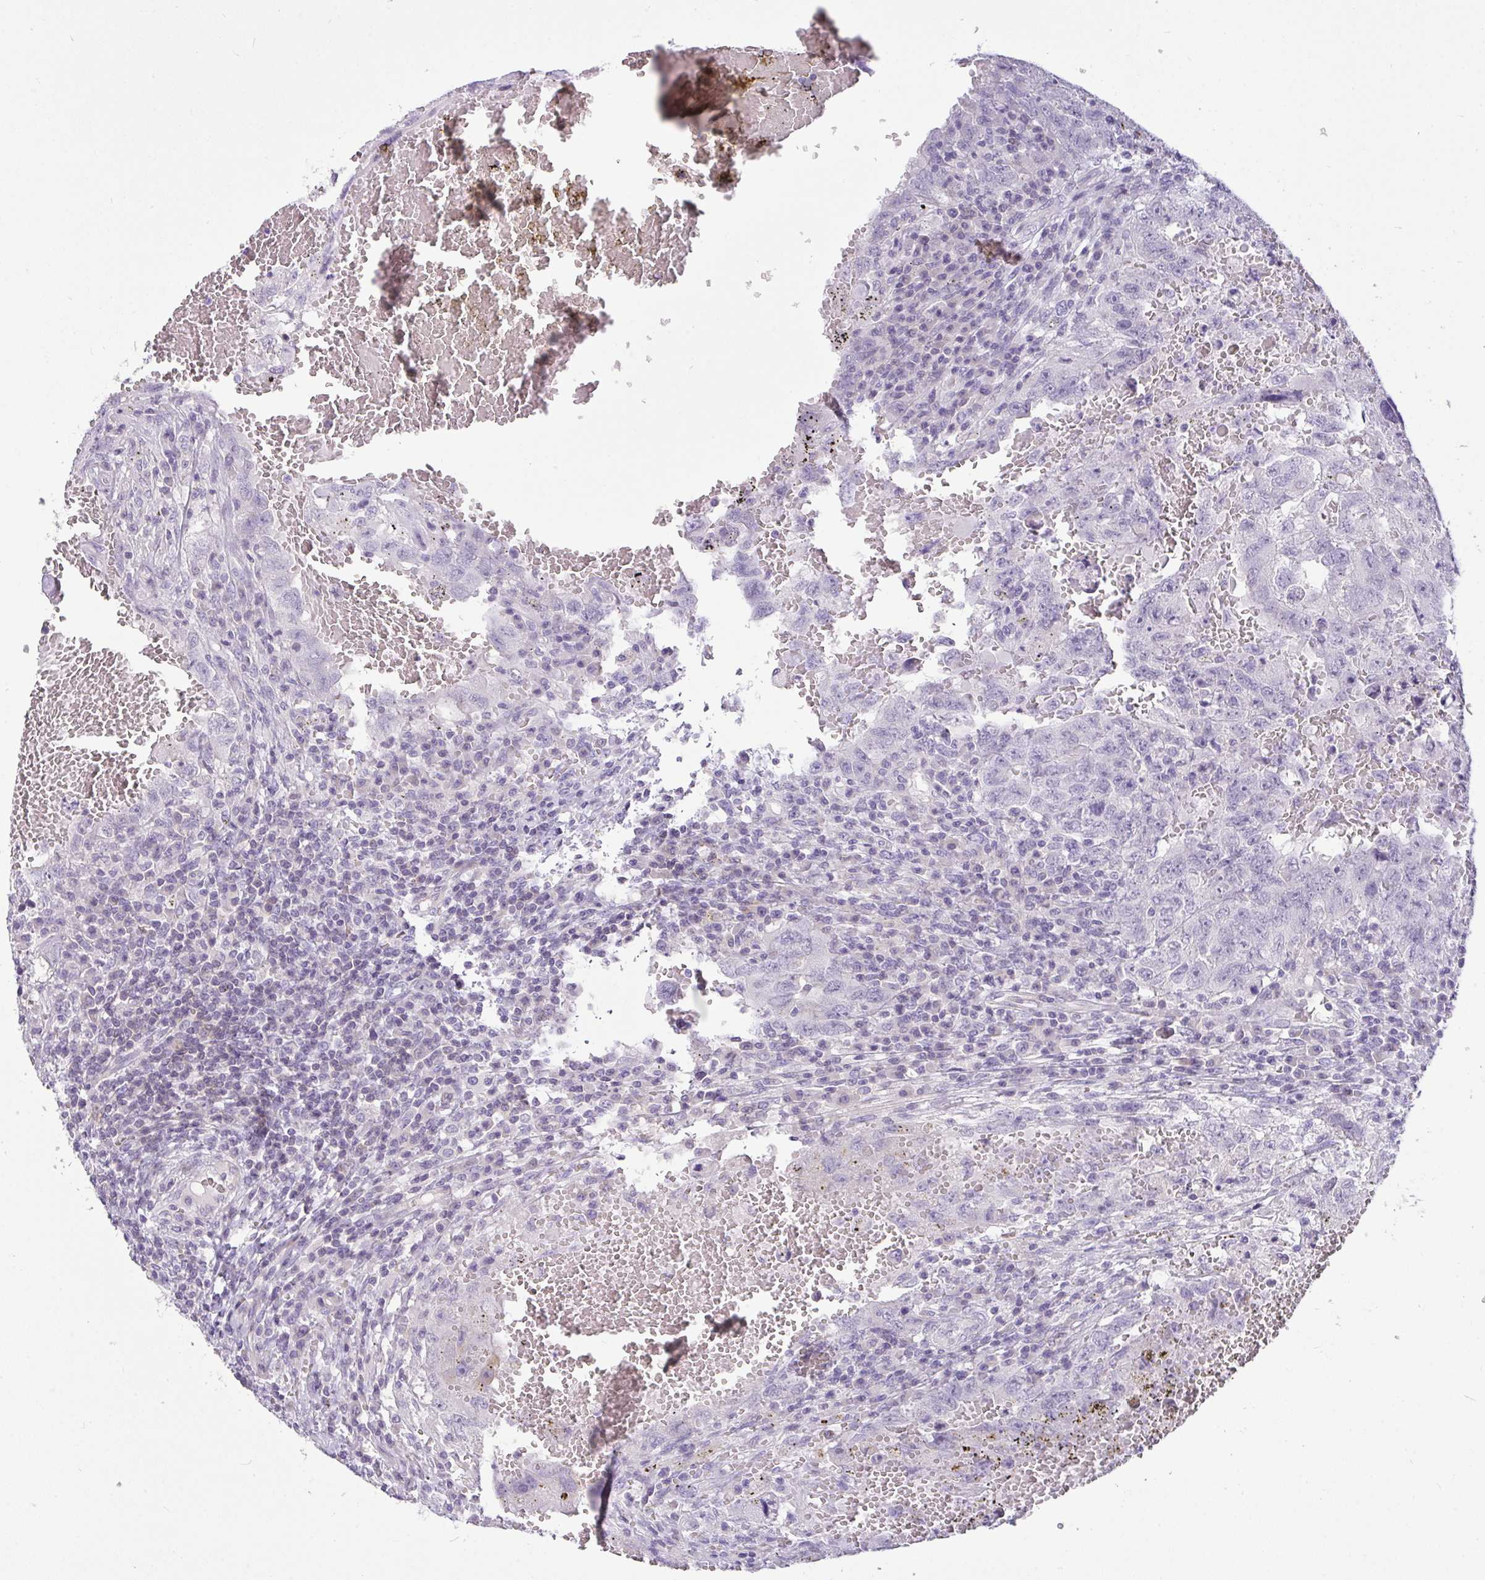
{"staining": {"intensity": "negative", "quantity": "none", "location": "none"}, "tissue": "testis cancer", "cell_type": "Tumor cells", "image_type": "cancer", "snomed": [{"axis": "morphology", "description": "Carcinoma, Embryonal, NOS"}, {"axis": "topography", "description": "Testis"}], "caption": "Human testis cancer stained for a protein using immunohistochemistry reveals no staining in tumor cells.", "gene": "LIPE", "patient": {"sex": "male", "age": 26}}